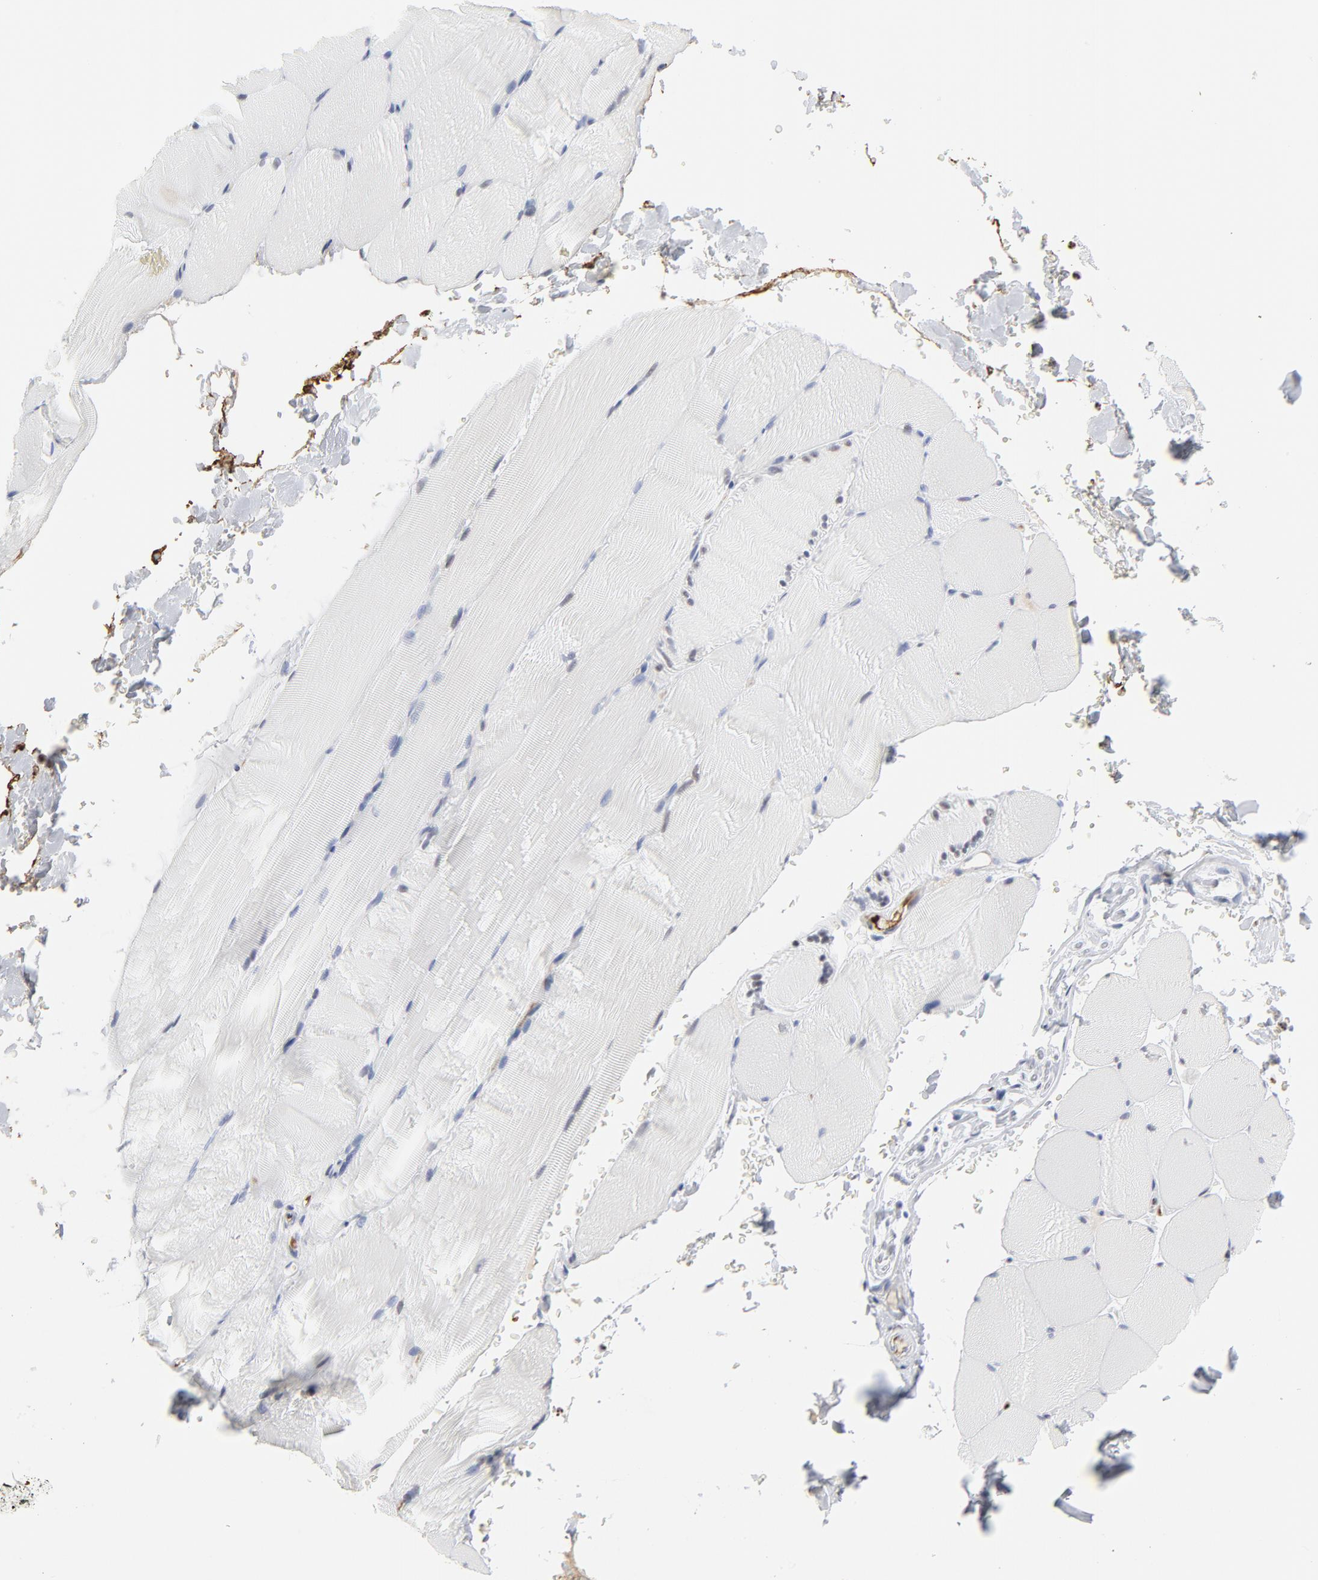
{"staining": {"intensity": "negative", "quantity": "none", "location": "none"}, "tissue": "skeletal muscle", "cell_type": "Myocytes", "image_type": "normal", "snomed": [{"axis": "morphology", "description": "Normal tissue, NOS"}, {"axis": "topography", "description": "Skeletal muscle"}, {"axis": "topography", "description": "Parathyroid gland"}], "caption": "DAB immunohistochemical staining of normal skeletal muscle shows no significant positivity in myocytes.", "gene": "SMARCC2", "patient": {"sex": "female", "age": 37}}